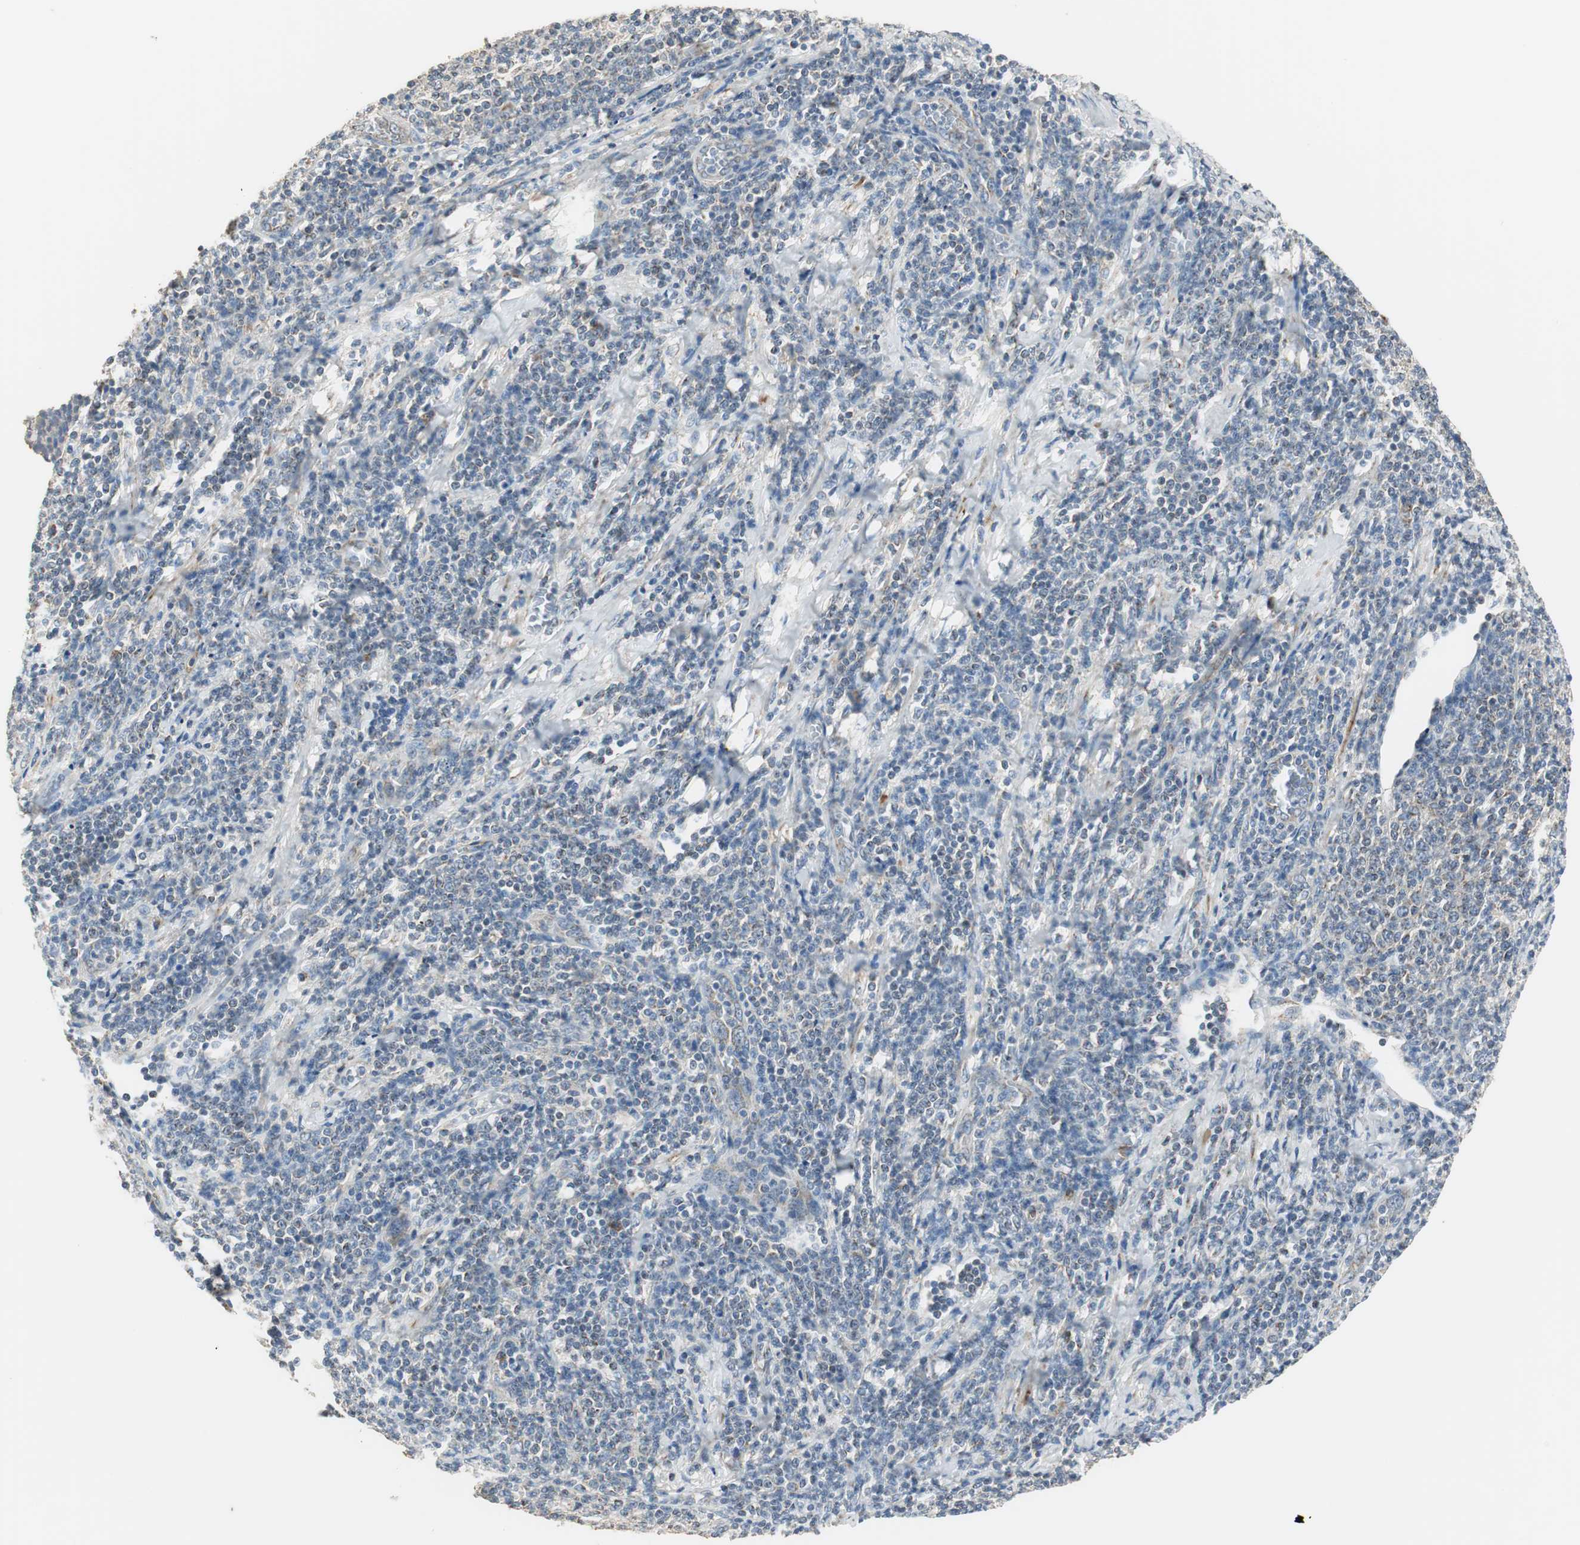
{"staining": {"intensity": "weak", "quantity": "25%-75%", "location": "cytoplasmic/membranous"}, "tissue": "lymphoma", "cell_type": "Tumor cells", "image_type": "cancer", "snomed": [{"axis": "morphology", "description": "Malignant lymphoma, non-Hodgkin's type, Low grade"}, {"axis": "topography", "description": "Lymph node"}], "caption": "Immunohistochemical staining of human low-grade malignant lymphoma, non-Hodgkin's type displays low levels of weak cytoplasmic/membranous protein staining in about 25%-75% of tumor cells.", "gene": "MSTO1", "patient": {"sex": "male", "age": 66}}